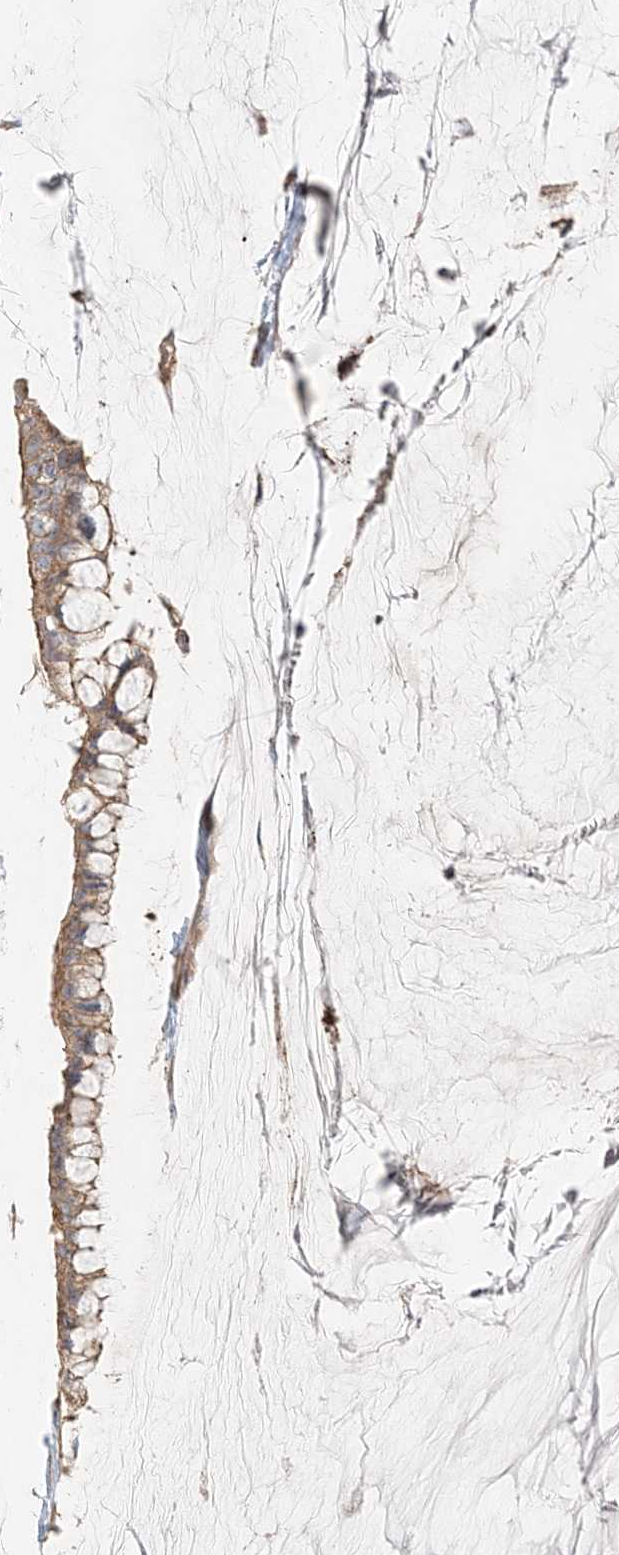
{"staining": {"intensity": "moderate", "quantity": ">75%", "location": "cytoplasmic/membranous"}, "tissue": "ovarian cancer", "cell_type": "Tumor cells", "image_type": "cancer", "snomed": [{"axis": "morphology", "description": "Cystadenocarcinoma, mucinous, NOS"}, {"axis": "topography", "description": "Ovary"}], "caption": "A histopathology image of ovarian mucinous cystadenocarcinoma stained for a protein exhibits moderate cytoplasmic/membranous brown staining in tumor cells.", "gene": "KIAA0232", "patient": {"sex": "female", "age": 39}}